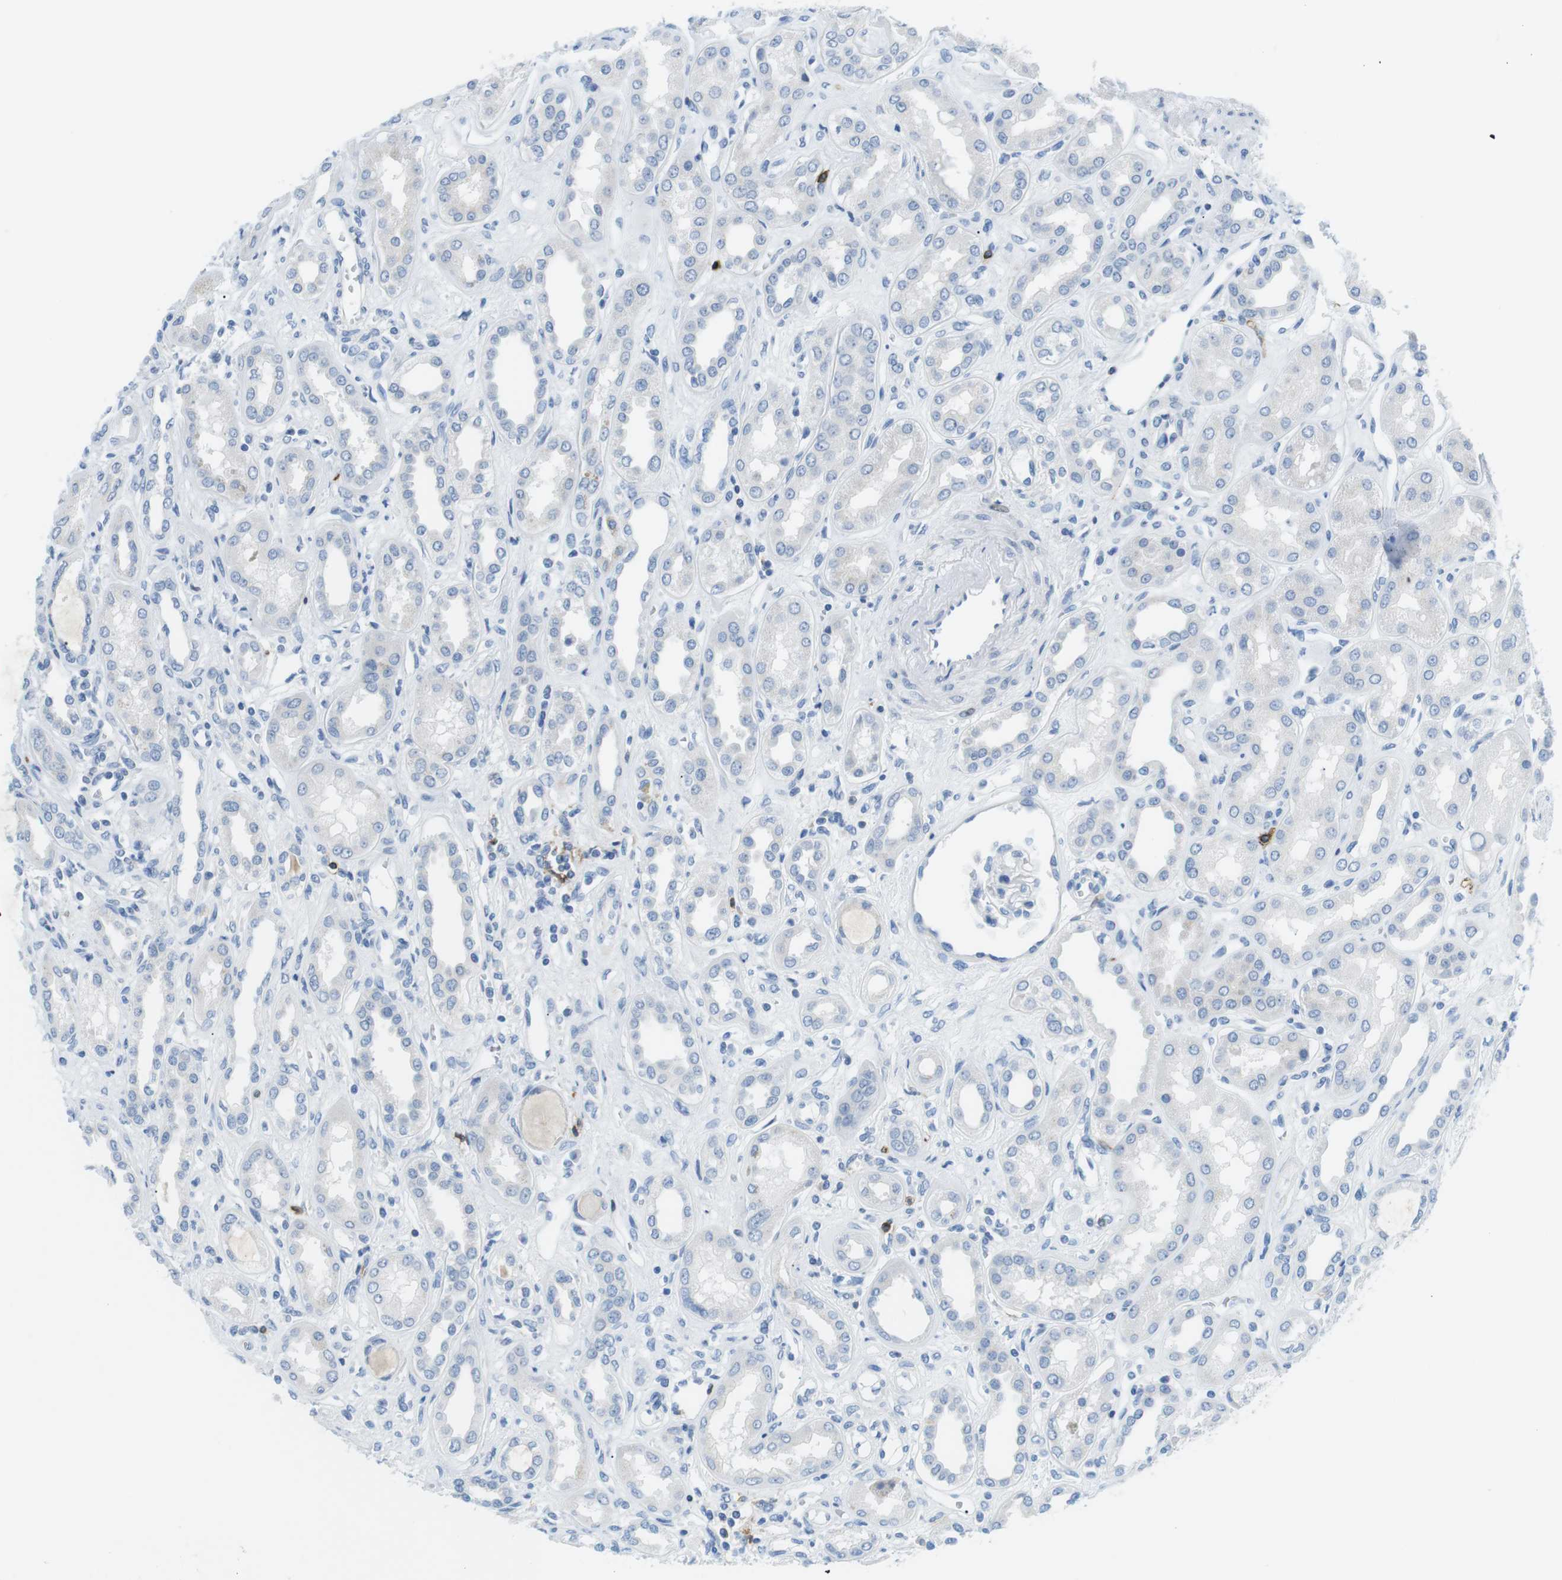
{"staining": {"intensity": "negative", "quantity": "none", "location": "none"}, "tissue": "kidney", "cell_type": "Cells in glomeruli", "image_type": "normal", "snomed": [{"axis": "morphology", "description": "Normal tissue, NOS"}, {"axis": "topography", "description": "Kidney"}], "caption": "The IHC histopathology image has no significant expression in cells in glomeruli of kidney.", "gene": "TNFRSF4", "patient": {"sex": "male", "age": 59}}